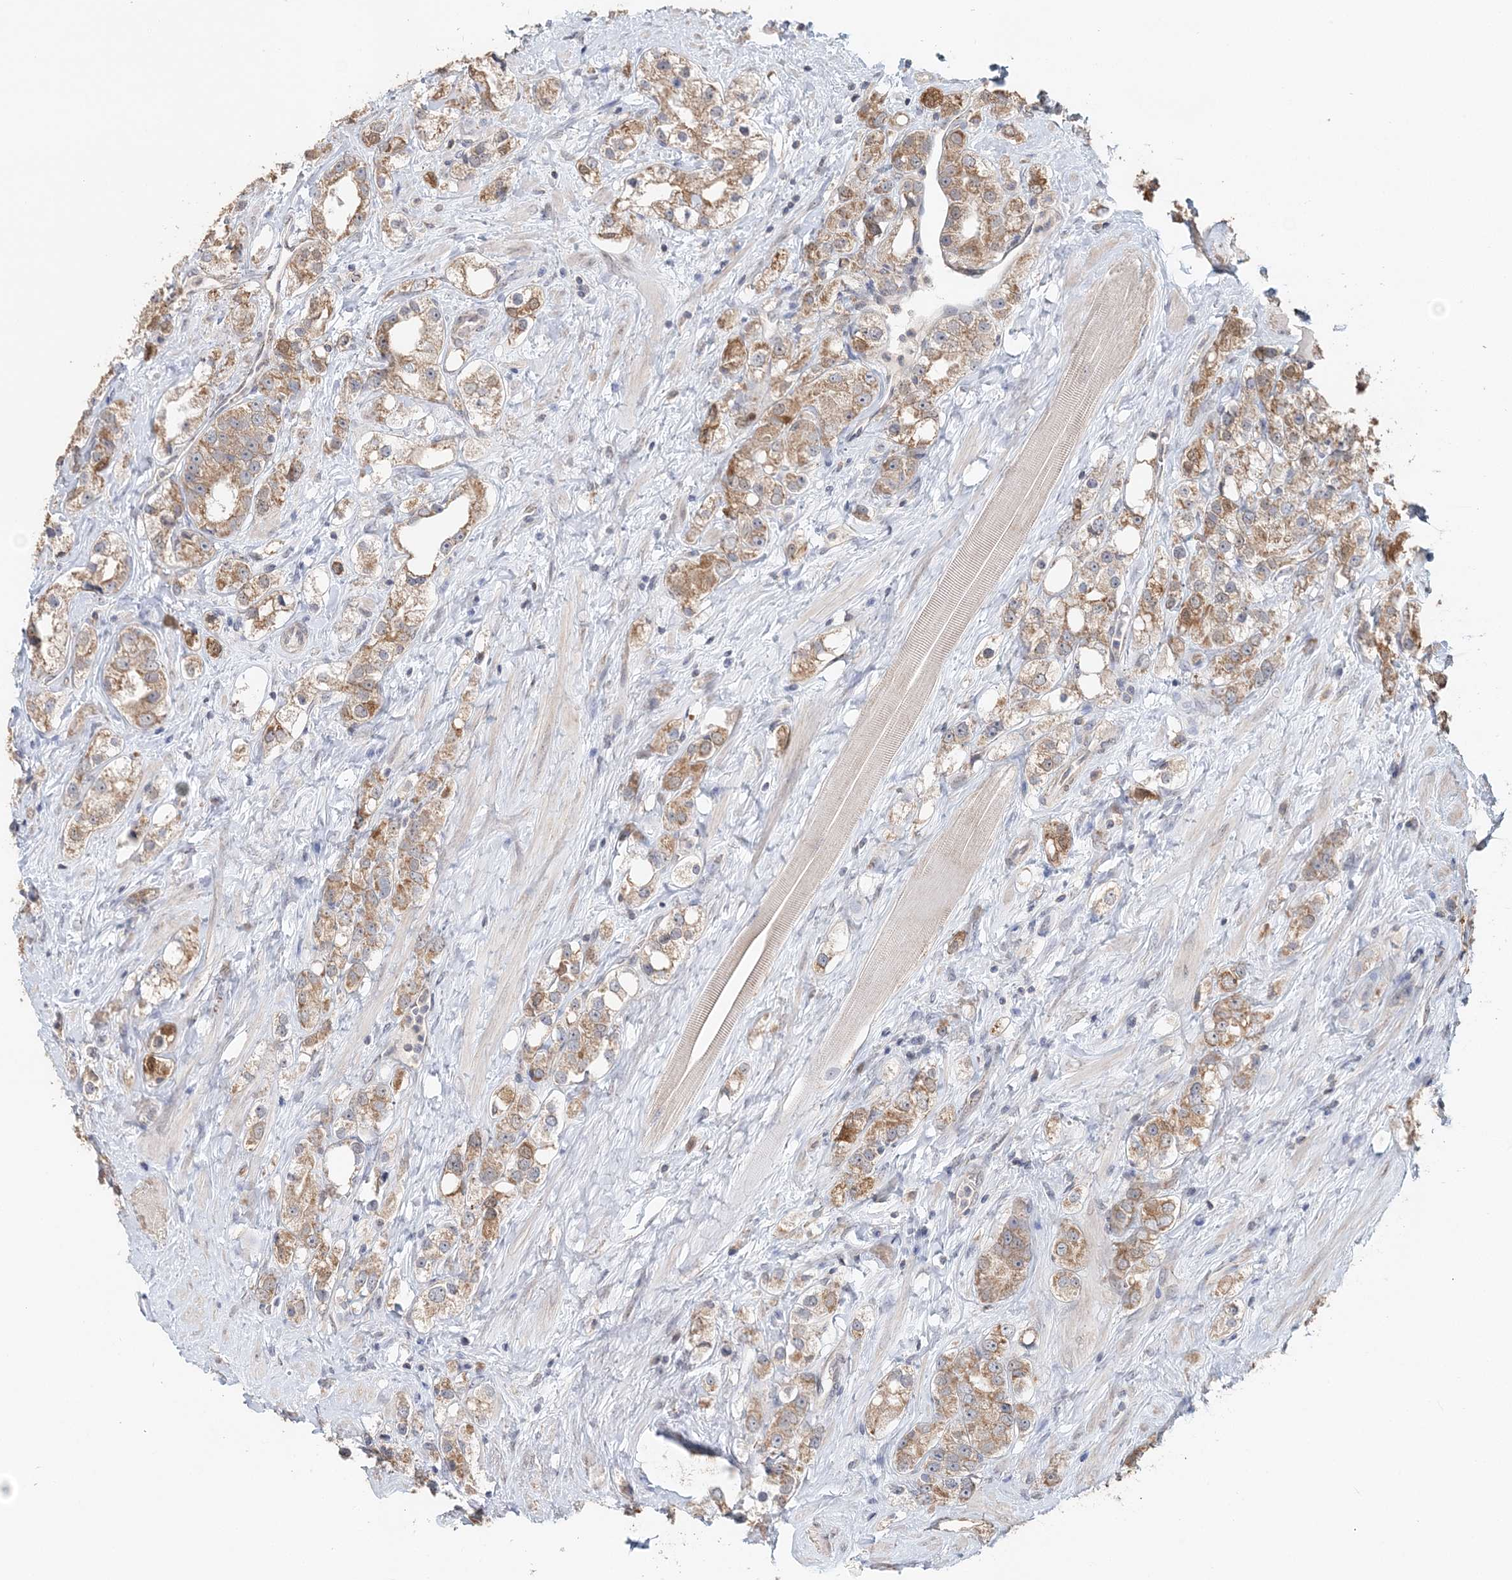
{"staining": {"intensity": "moderate", "quantity": ">75%", "location": "cytoplasmic/membranous"}, "tissue": "prostate cancer", "cell_type": "Tumor cells", "image_type": "cancer", "snomed": [{"axis": "morphology", "description": "Adenocarcinoma, NOS"}, {"axis": "topography", "description": "Prostate"}], "caption": "Immunohistochemistry (IHC) of human adenocarcinoma (prostate) displays medium levels of moderate cytoplasmic/membranous staining in about >75% of tumor cells.", "gene": "FBXO38", "patient": {"sex": "male", "age": 79}}